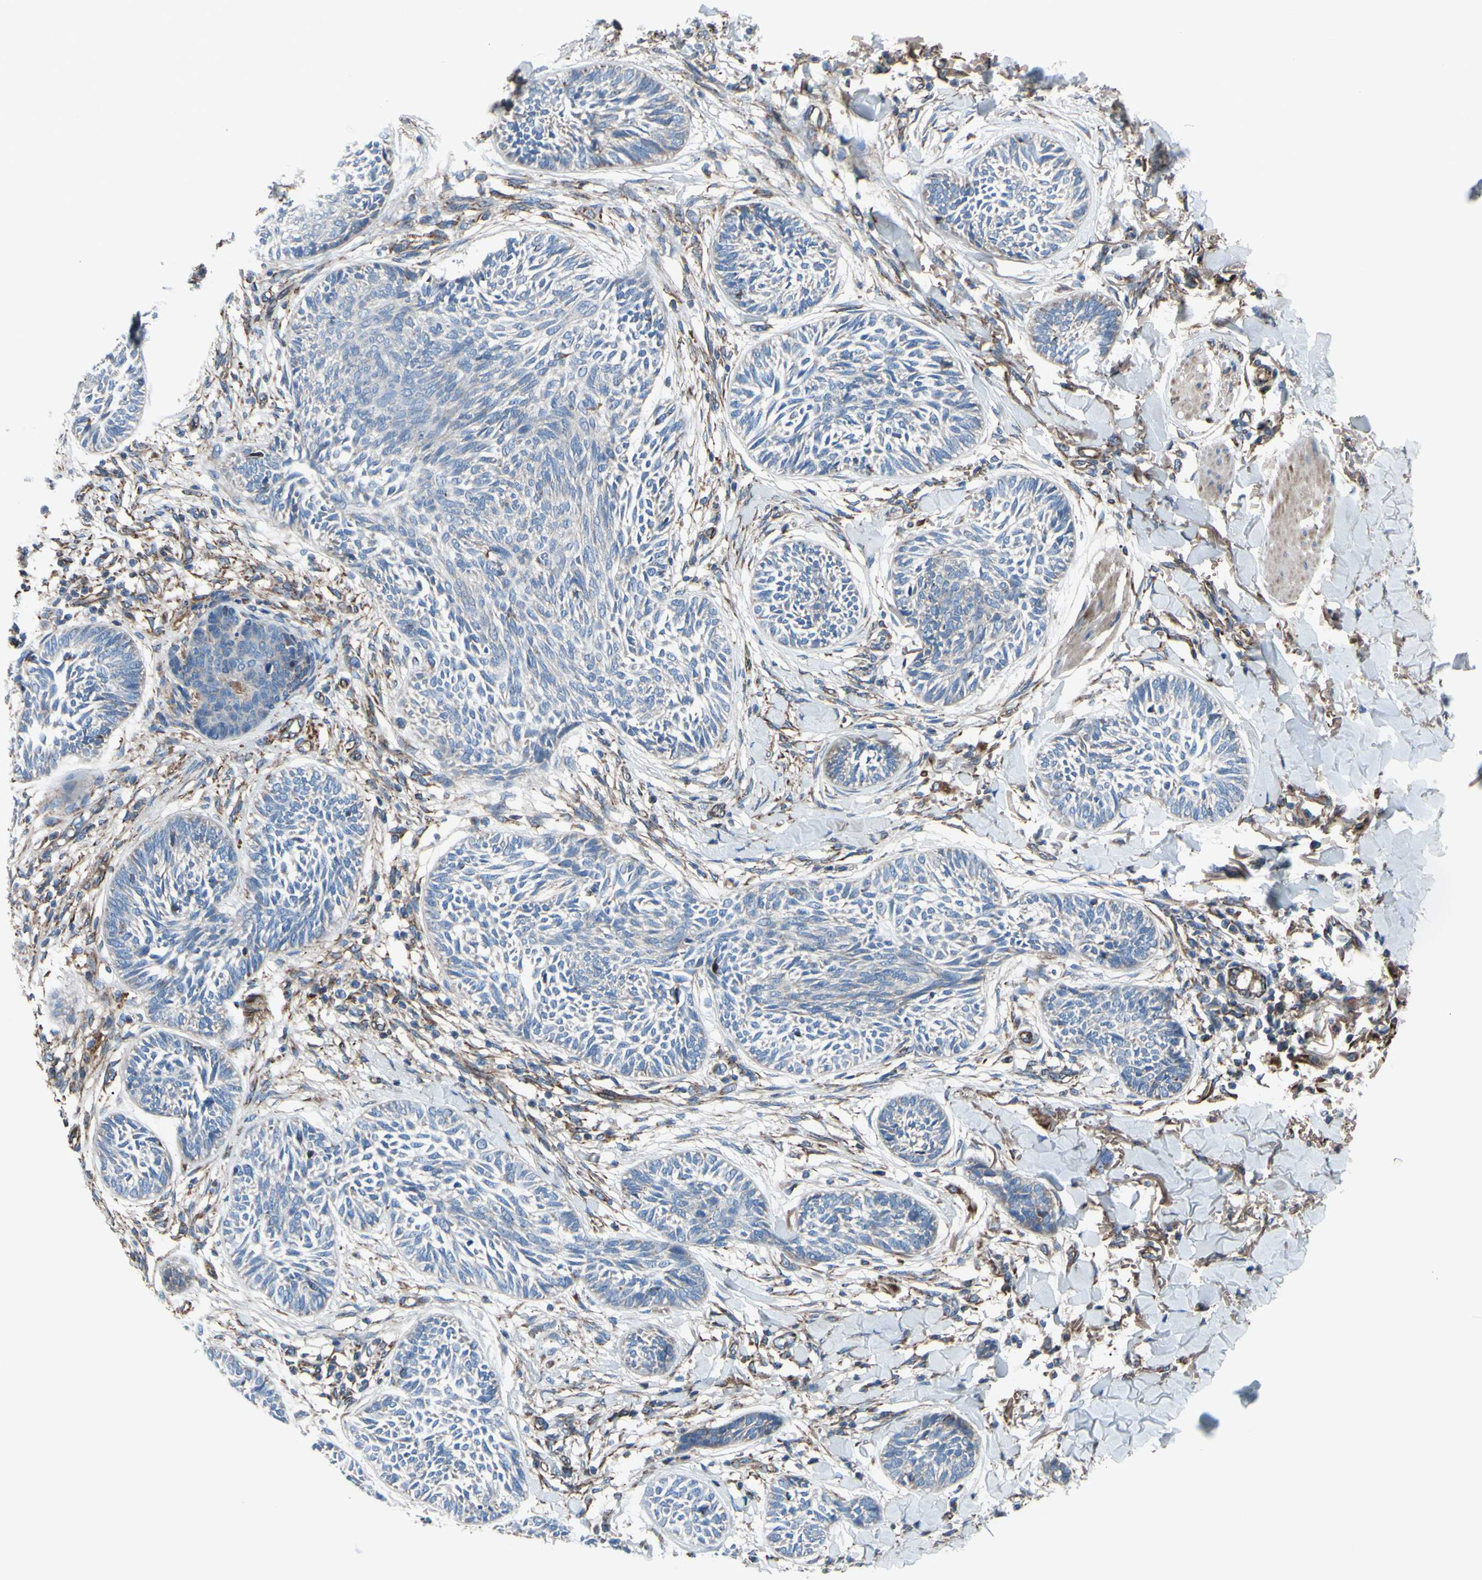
{"staining": {"intensity": "weak", "quantity": "<25%", "location": "cytoplasmic/membranous"}, "tissue": "skin cancer", "cell_type": "Tumor cells", "image_type": "cancer", "snomed": [{"axis": "morphology", "description": "Papilloma, NOS"}, {"axis": "morphology", "description": "Basal cell carcinoma"}, {"axis": "topography", "description": "Skin"}], "caption": "Skin basal cell carcinoma stained for a protein using immunohistochemistry (IHC) displays no positivity tumor cells.", "gene": "EMC7", "patient": {"sex": "male", "age": 87}}